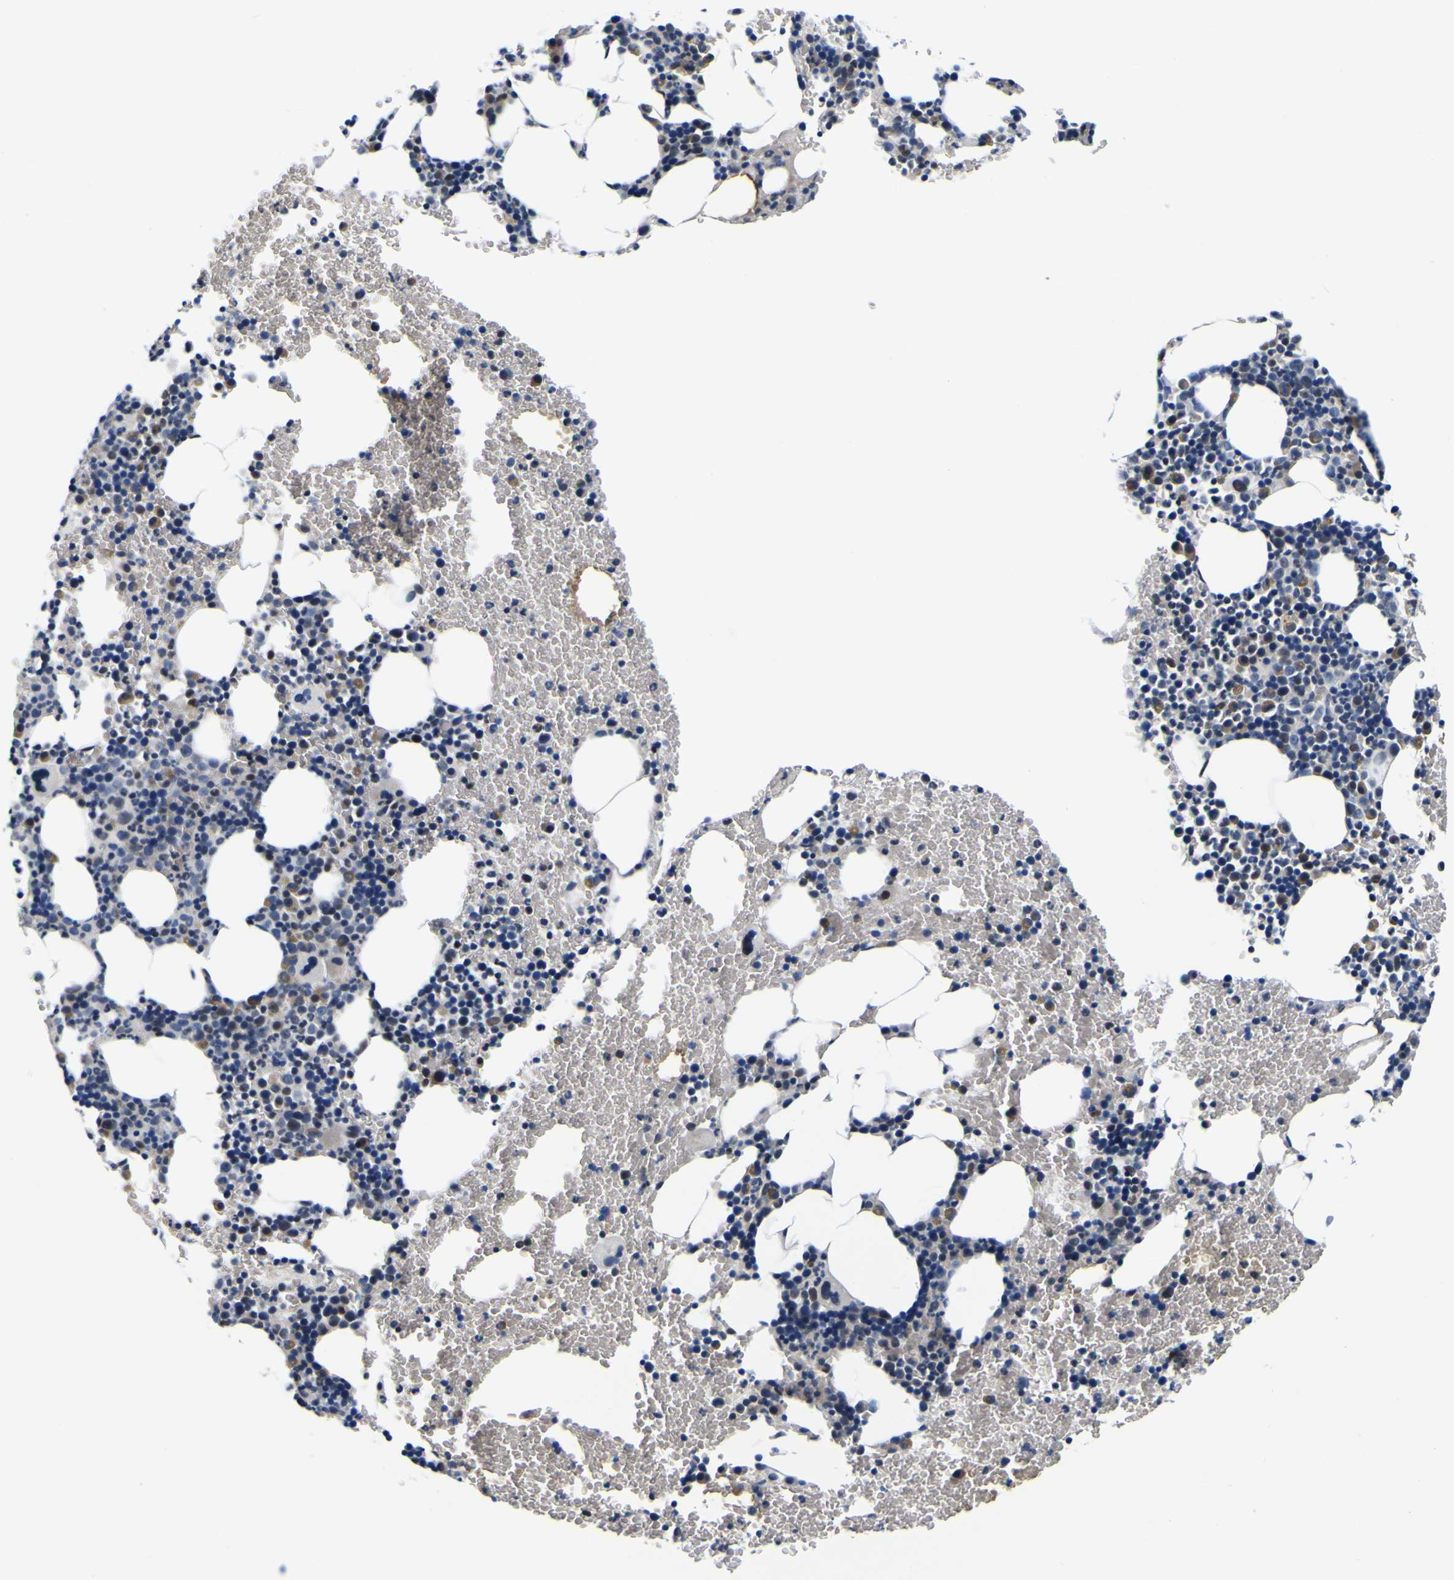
{"staining": {"intensity": "strong", "quantity": "<25%", "location": "nuclear"}, "tissue": "bone marrow", "cell_type": "Hematopoietic cells", "image_type": "normal", "snomed": [{"axis": "morphology", "description": "Normal tissue, NOS"}, {"axis": "morphology", "description": "Inflammation, NOS"}, {"axis": "topography", "description": "Bone marrow"}], "caption": "Immunohistochemistry (IHC) photomicrograph of unremarkable bone marrow: human bone marrow stained using immunohistochemistry (IHC) shows medium levels of strong protein expression localized specifically in the nuclear of hematopoietic cells, appearing as a nuclear brown color.", "gene": "CUL4B", "patient": {"sex": "female", "age": 70}}